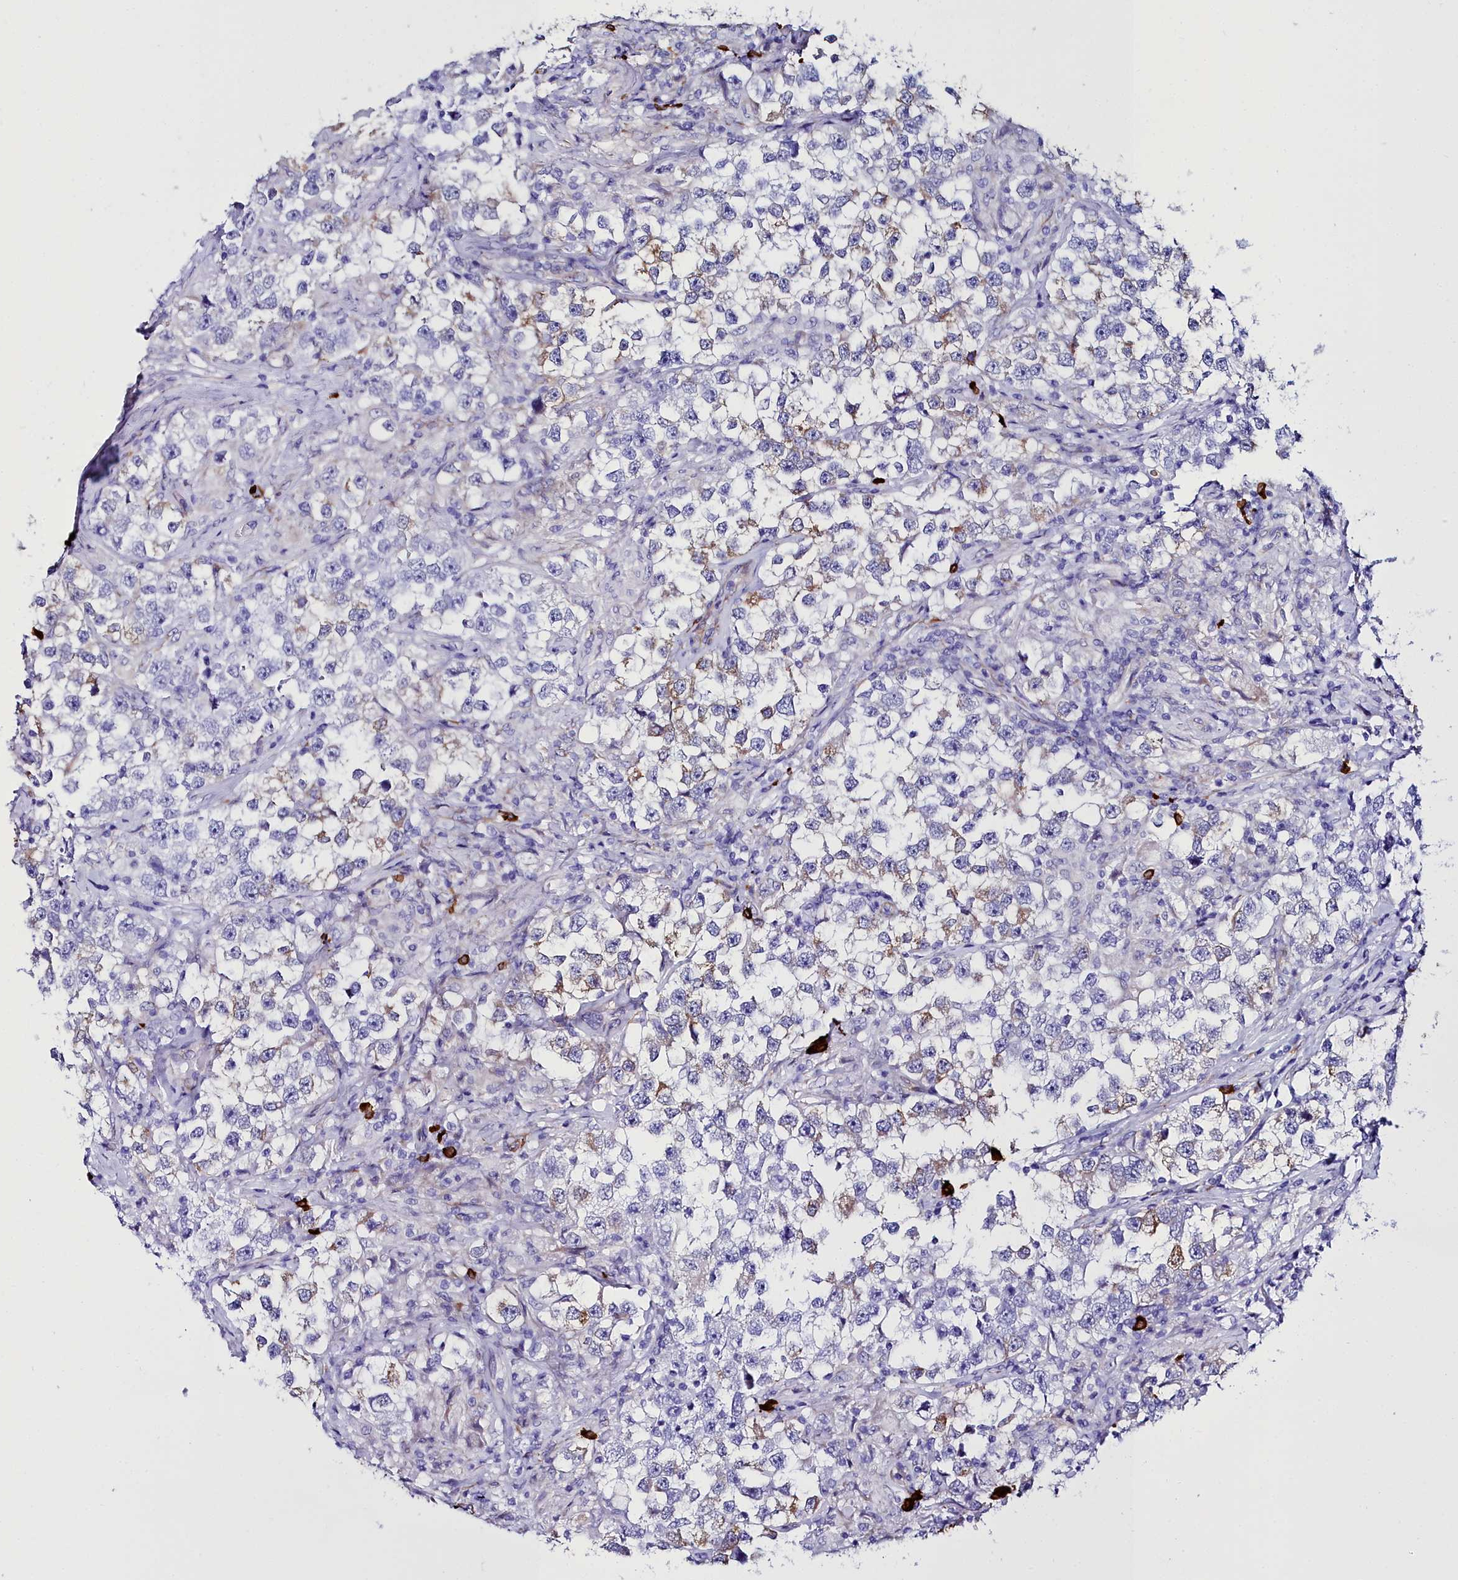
{"staining": {"intensity": "weak", "quantity": "25%-75%", "location": "cytoplasmic/membranous"}, "tissue": "testis cancer", "cell_type": "Tumor cells", "image_type": "cancer", "snomed": [{"axis": "morphology", "description": "Seminoma, NOS"}, {"axis": "topography", "description": "Testis"}], "caption": "Testis cancer (seminoma) was stained to show a protein in brown. There is low levels of weak cytoplasmic/membranous positivity in approximately 25%-75% of tumor cells. (Brightfield microscopy of DAB IHC at high magnification).", "gene": "TXNDC5", "patient": {"sex": "male", "age": 46}}